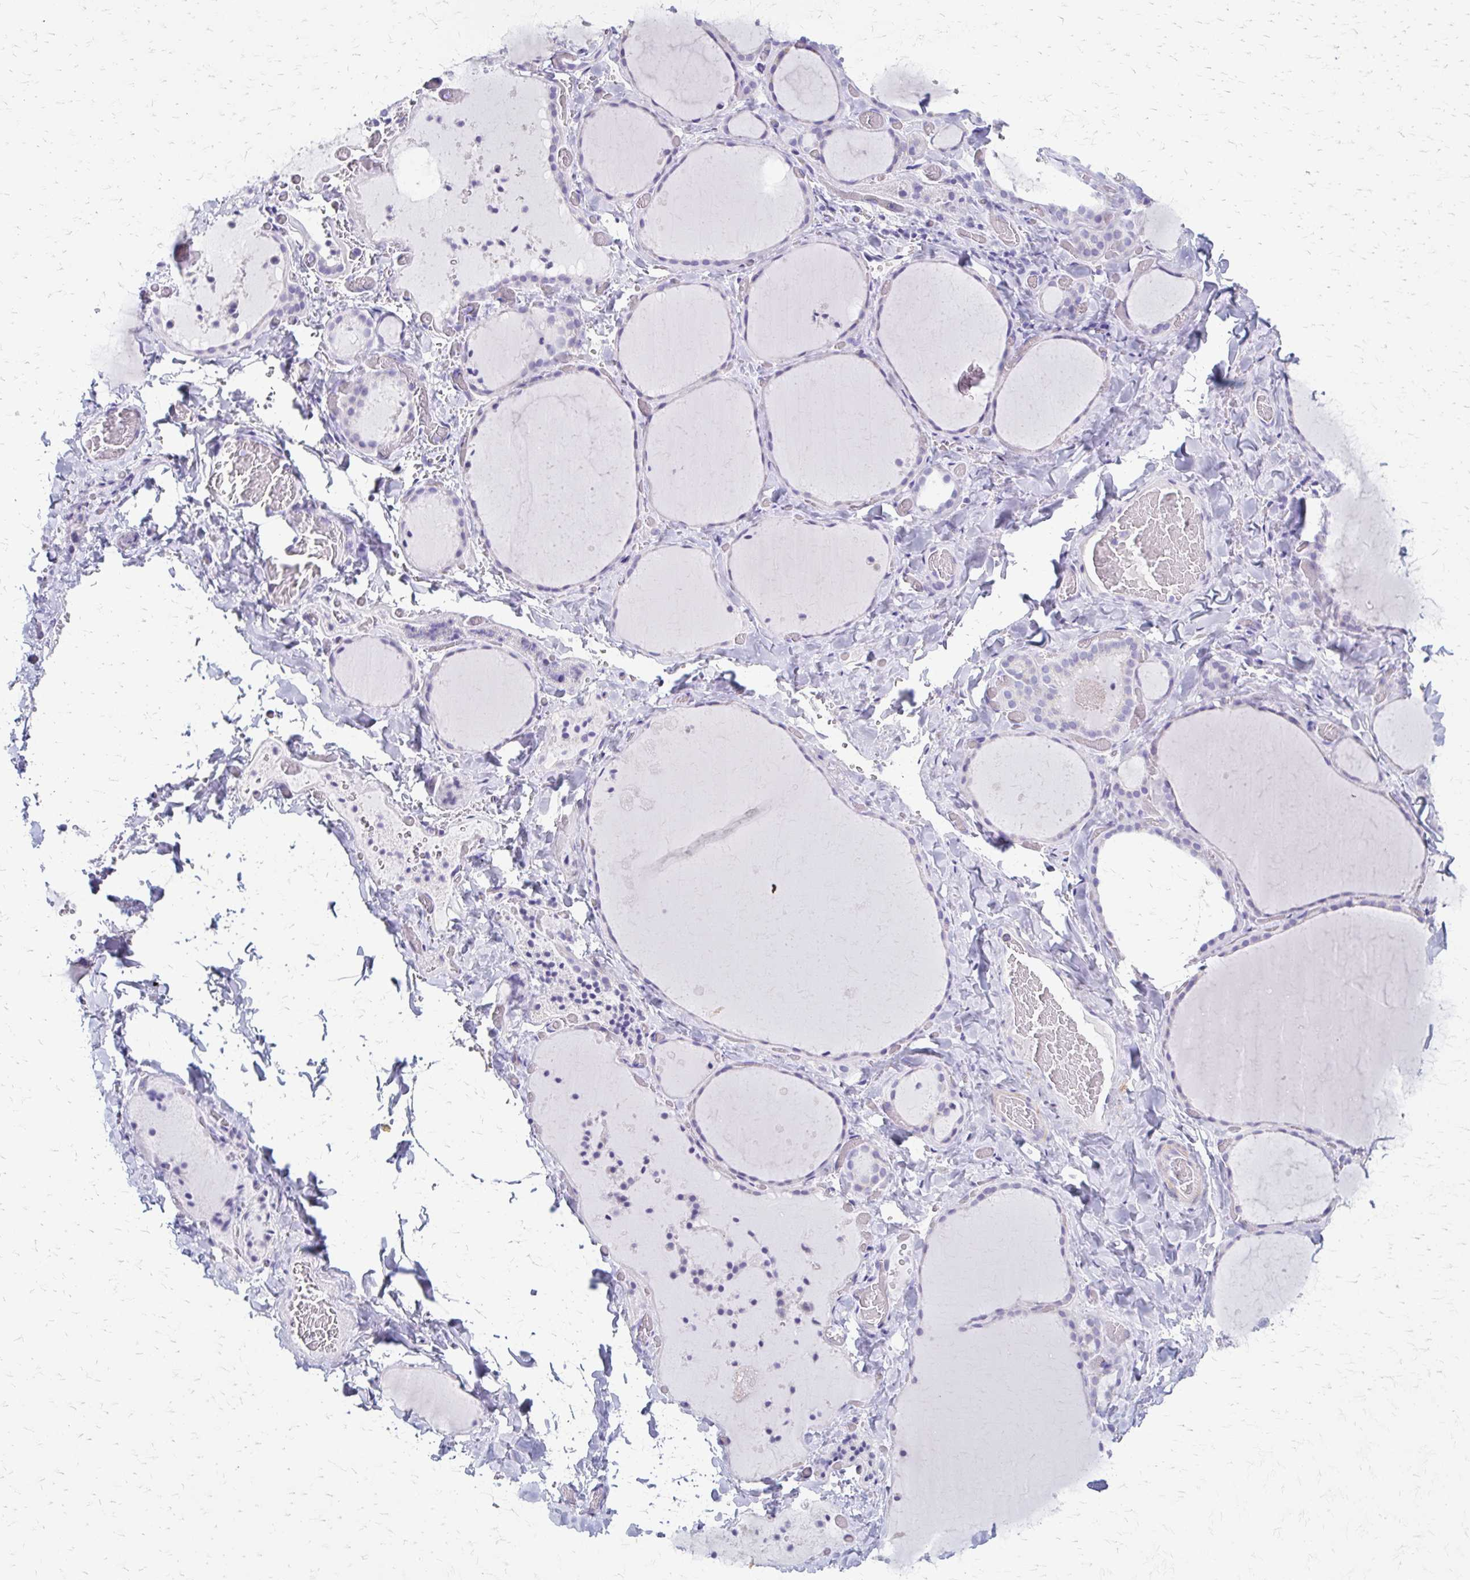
{"staining": {"intensity": "negative", "quantity": "none", "location": "none"}, "tissue": "thyroid gland", "cell_type": "Glandular cells", "image_type": "normal", "snomed": [{"axis": "morphology", "description": "Normal tissue, NOS"}, {"axis": "topography", "description": "Thyroid gland"}], "caption": "Immunohistochemical staining of unremarkable human thyroid gland demonstrates no significant positivity in glandular cells.", "gene": "ZSCAN5B", "patient": {"sex": "female", "age": 36}}